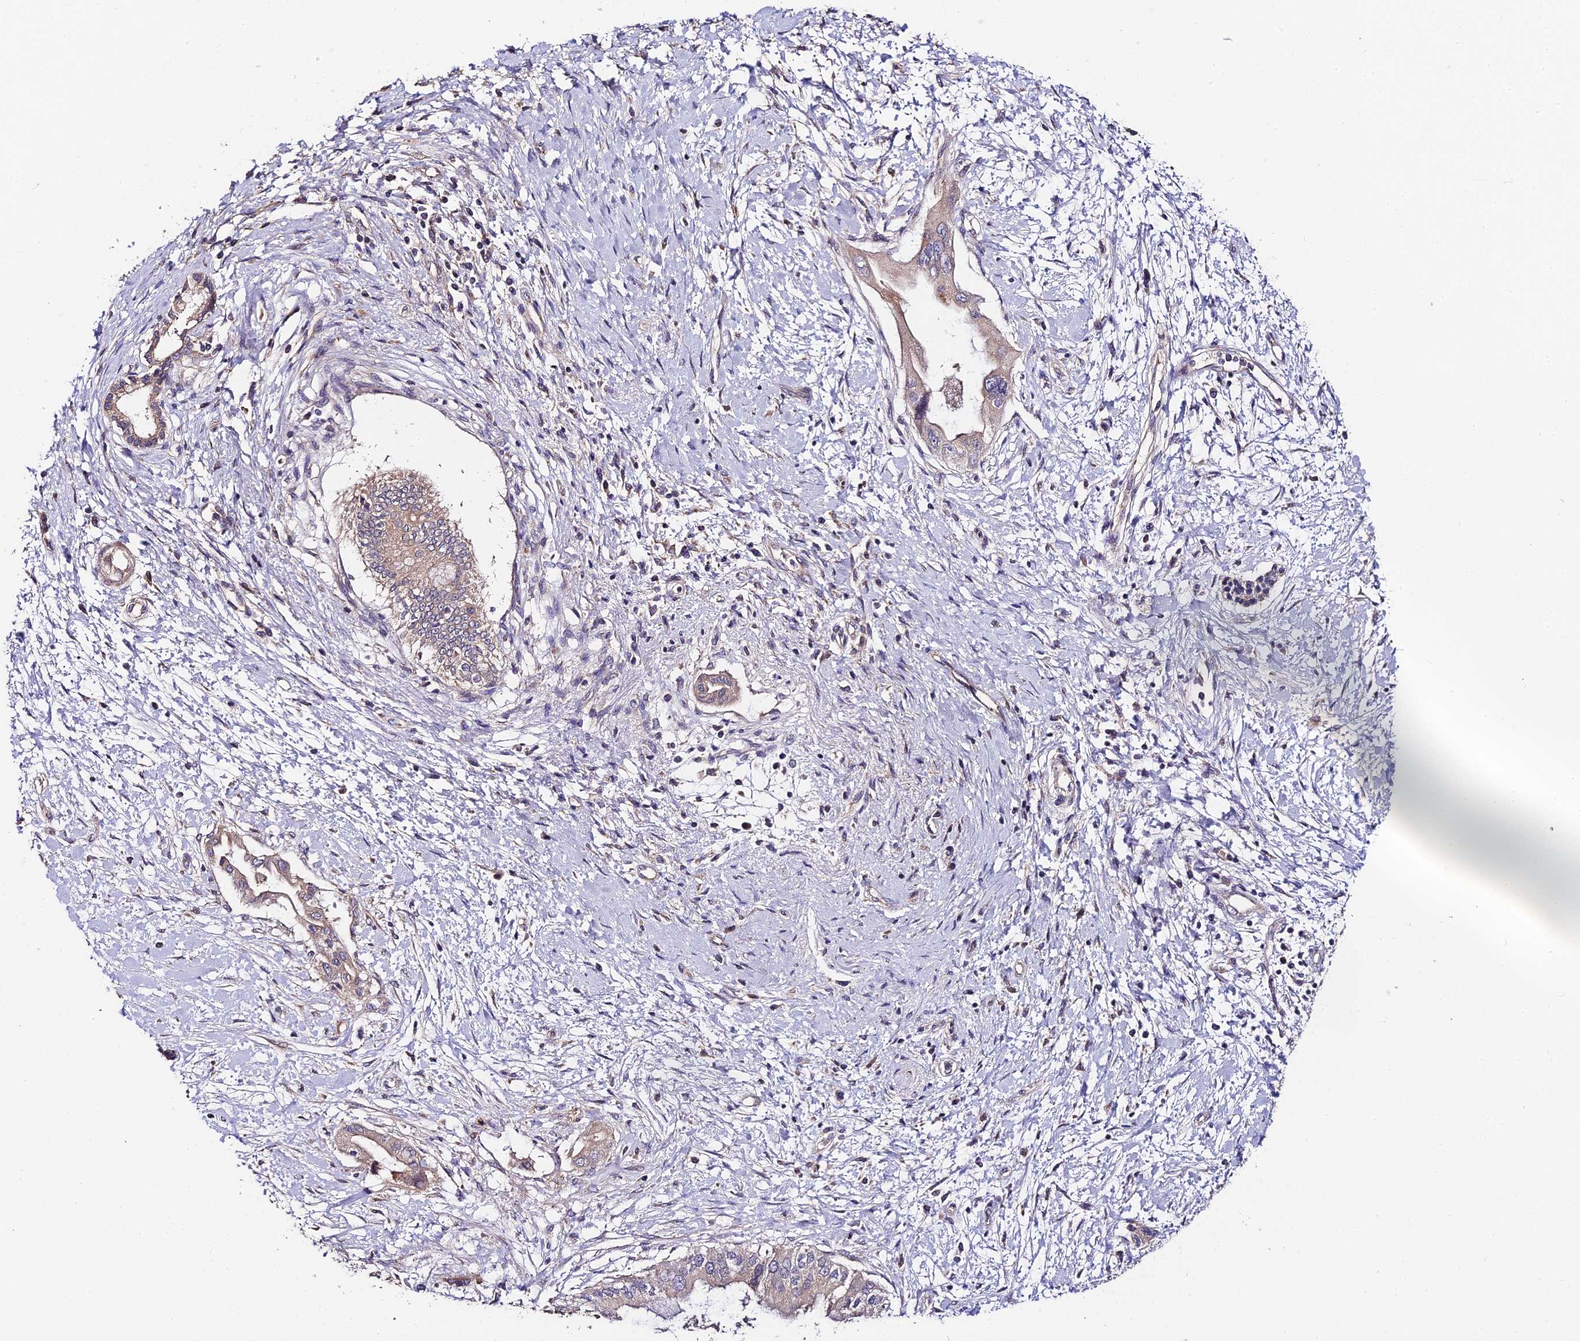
{"staining": {"intensity": "weak", "quantity": "25%-75%", "location": "cytoplasmic/membranous"}, "tissue": "pancreatic cancer", "cell_type": "Tumor cells", "image_type": "cancer", "snomed": [{"axis": "morphology", "description": "Adenocarcinoma, NOS"}, {"axis": "topography", "description": "Pancreas"}], "caption": "This micrograph exhibits immunohistochemistry staining of adenocarcinoma (pancreatic), with low weak cytoplasmic/membranous expression in about 25%-75% of tumor cells.", "gene": "C3orf20", "patient": {"sex": "male", "age": 46}}